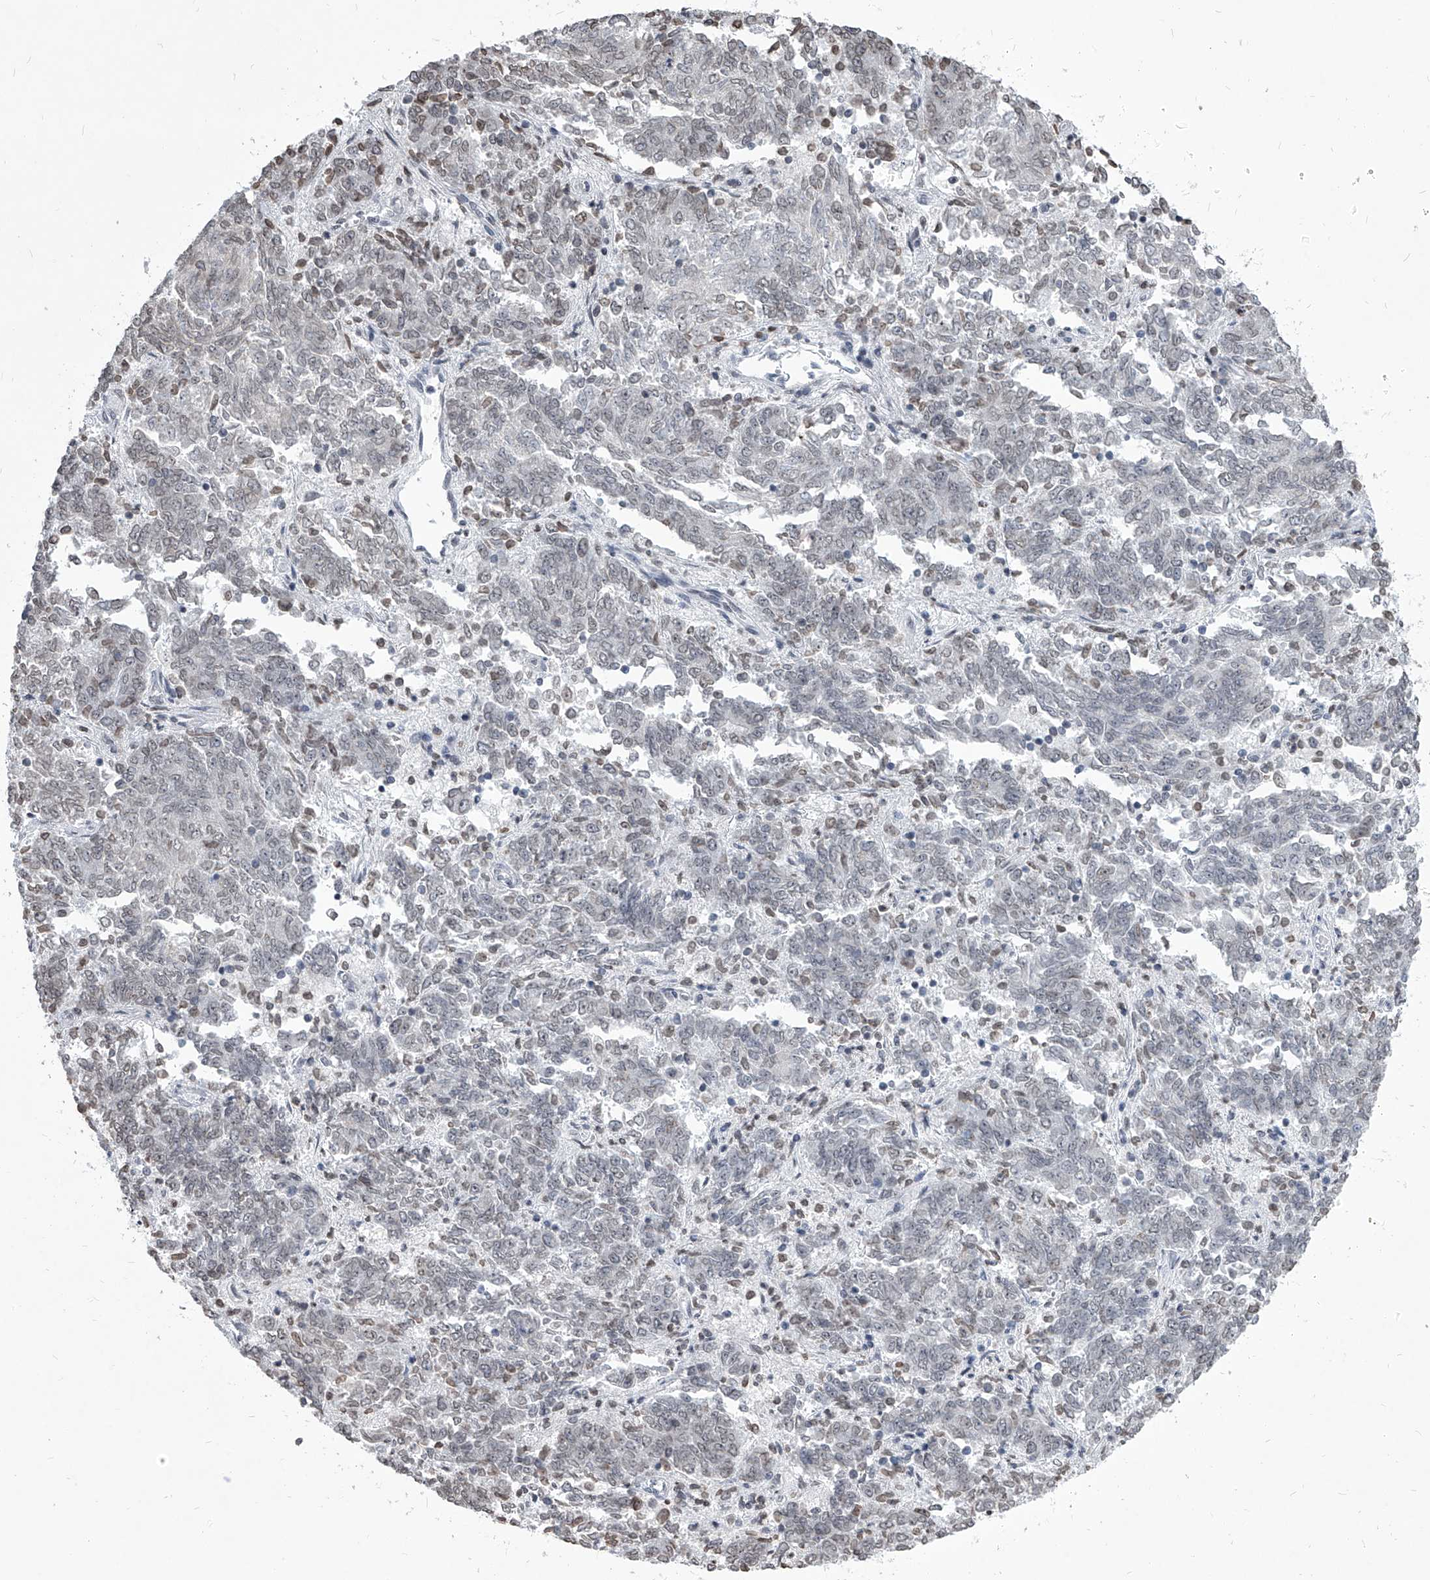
{"staining": {"intensity": "negative", "quantity": "none", "location": "none"}, "tissue": "endometrial cancer", "cell_type": "Tumor cells", "image_type": "cancer", "snomed": [{"axis": "morphology", "description": "Adenocarcinoma, NOS"}, {"axis": "topography", "description": "Endometrium"}], "caption": "High power microscopy photomicrograph of an immunohistochemistry (IHC) photomicrograph of endometrial adenocarcinoma, revealing no significant positivity in tumor cells.", "gene": "PPIL4", "patient": {"sex": "female", "age": 80}}